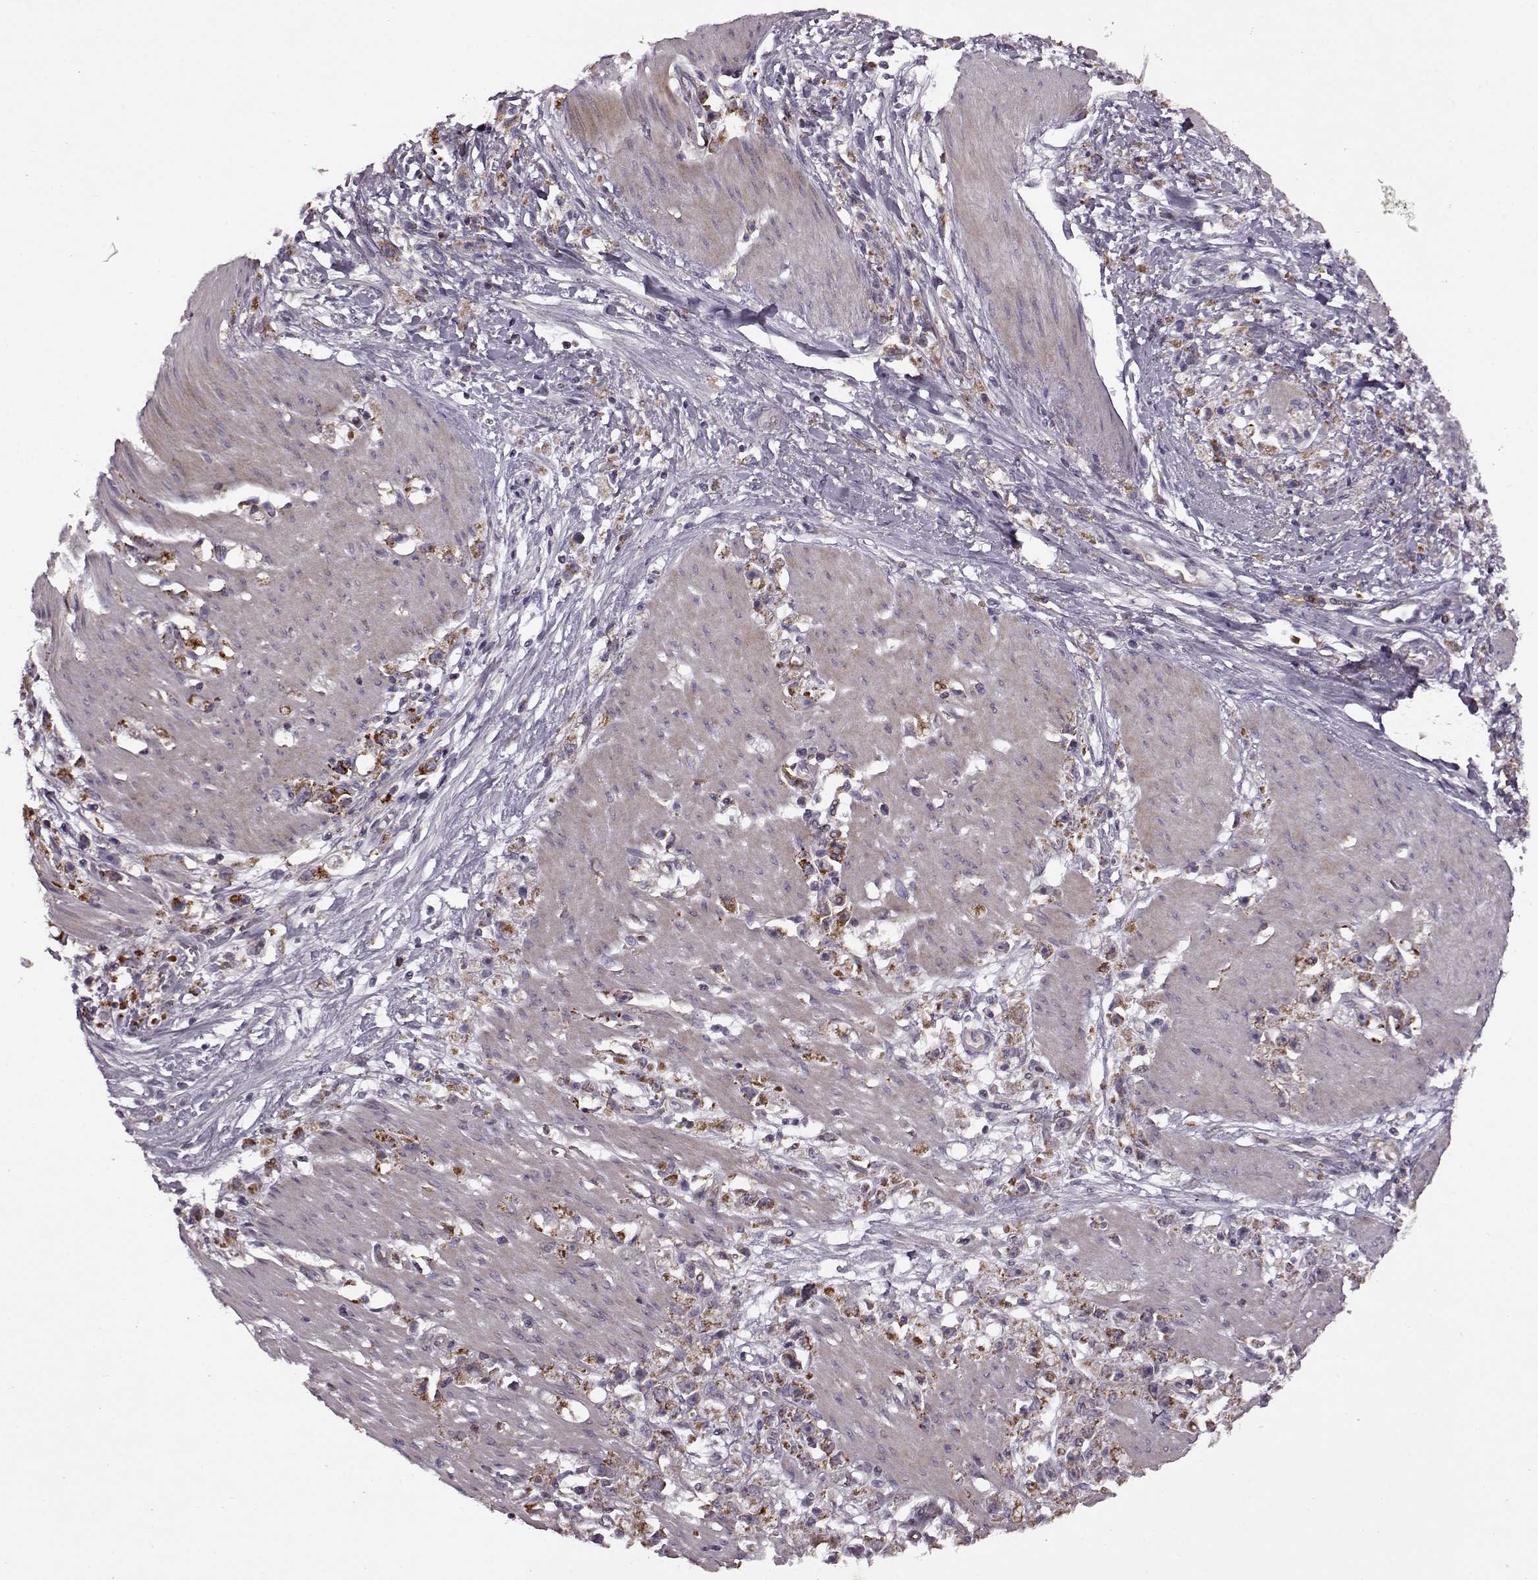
{"staining": {"intensity": "moderate", "quantity": ">75%", "location": "cytoplasmic/membranous"}, "tissue": "stomach cancer", "cell_type": "Tumor cells", "image_type": "cancer", "snomed": [{"axis": "morphology", "description": "Adenocarcinoma, NOS"}, {"axis": "topography", "description": "Stomach"}], "caption": "Immunohistochemistry (IHC) (DAB (3,3'-diaminobenzidine)) staining of human stomach cancer shows moderate cytoplasmic/membranous protein expression in about >75% of tumor cells.", "gene": "MTSS1", "patient": {"sex": "female", "age": 59}}